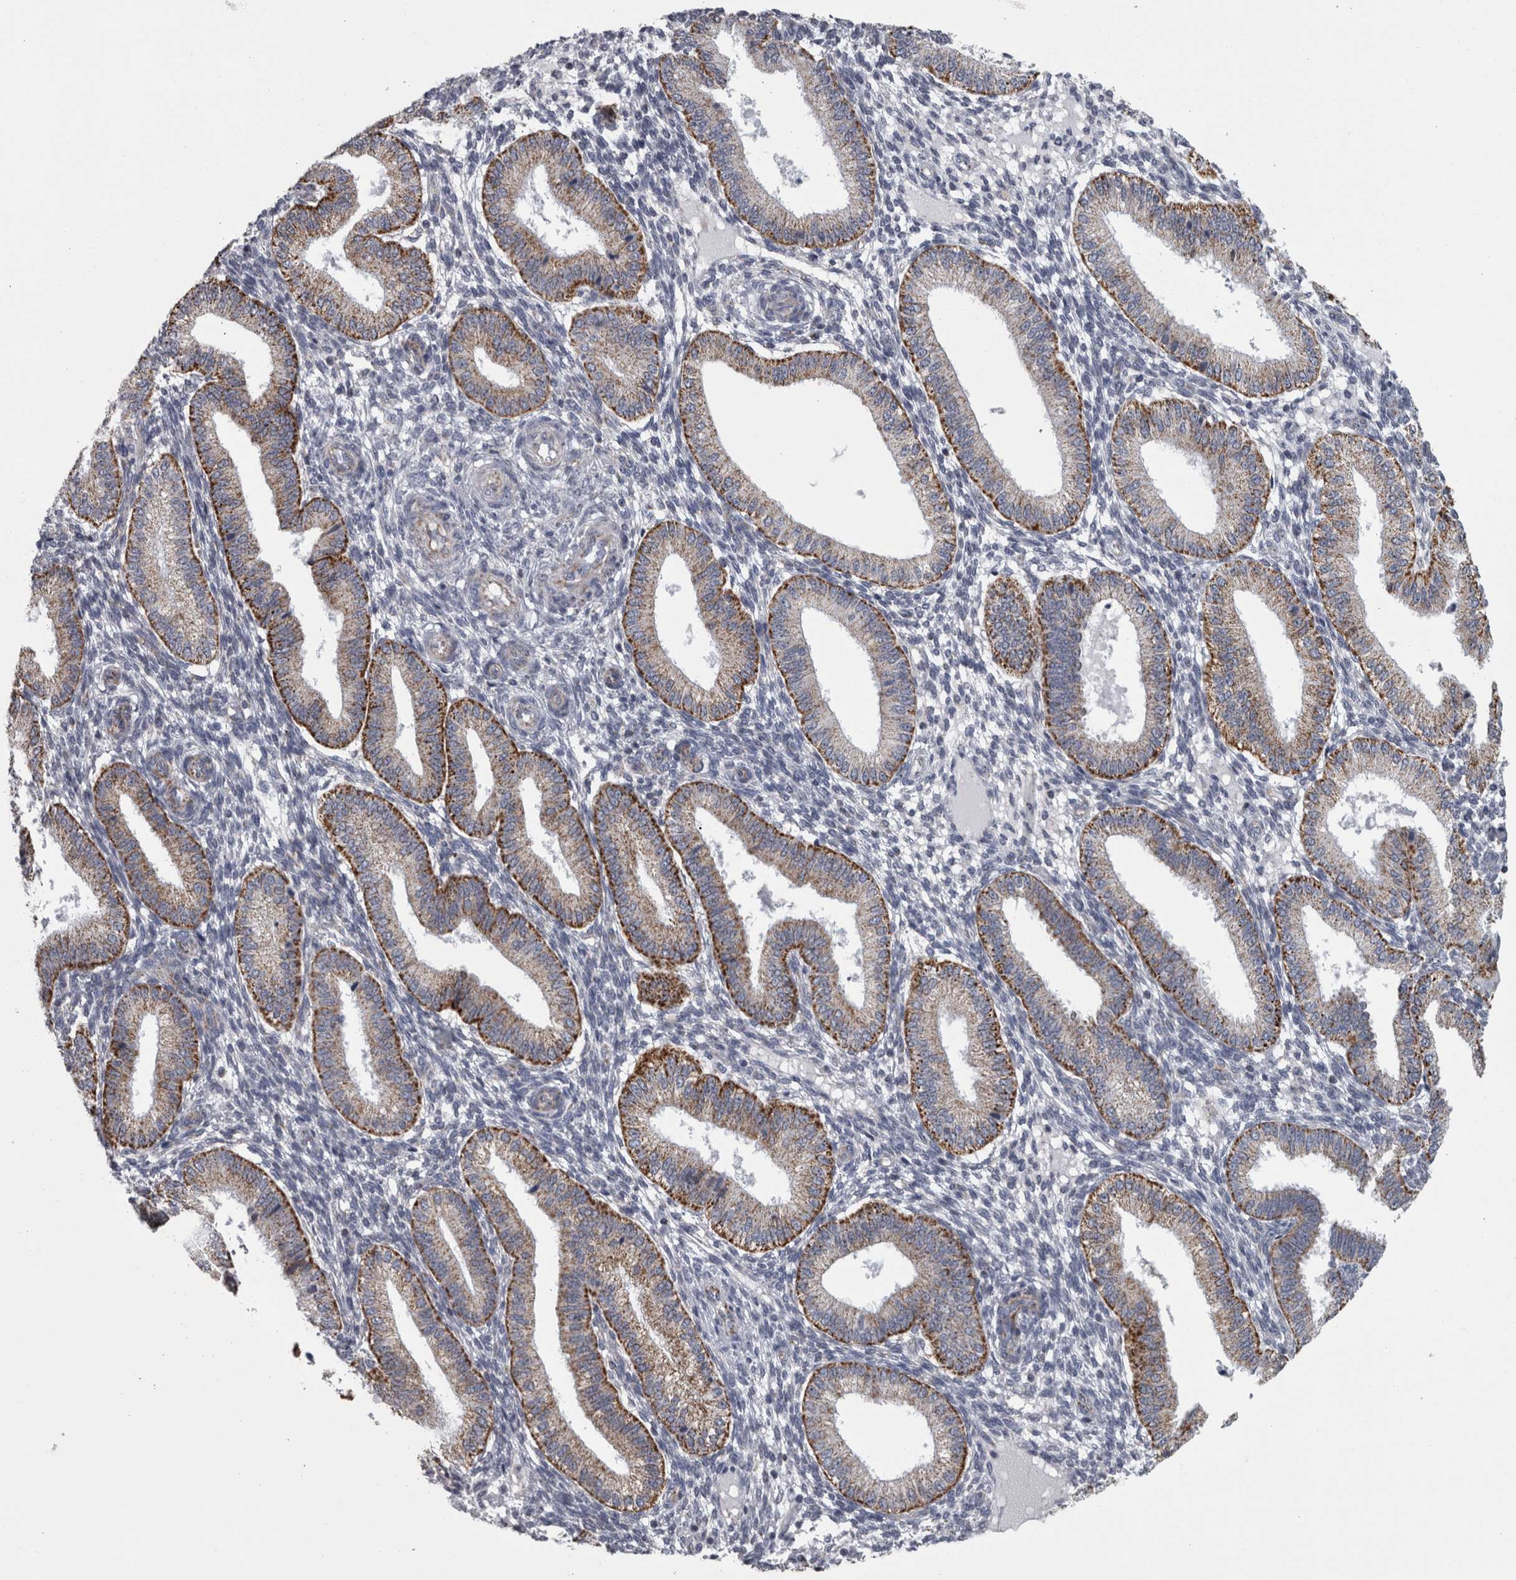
{"staining": {"intensity": "negative", "quantity": "none", "location": "none"}, "tissue": "endometrium", "cell_type": "Cells in endometrial stroma", "image_type": "normal", "snomed": [{"axis": "morphology", "description": "Normal tissue, NOS"}, {"axis": "topography", "description": "Endometrium"}], "caption": "Micrograph shows no significant protein expression in cells in endometrial stroma of benign endometrium. (Brightfield microscopy of DAB immunohistochemistry at high magnification).", "gene": "DBT", "patient": {"sex": "female", "age": 39}}